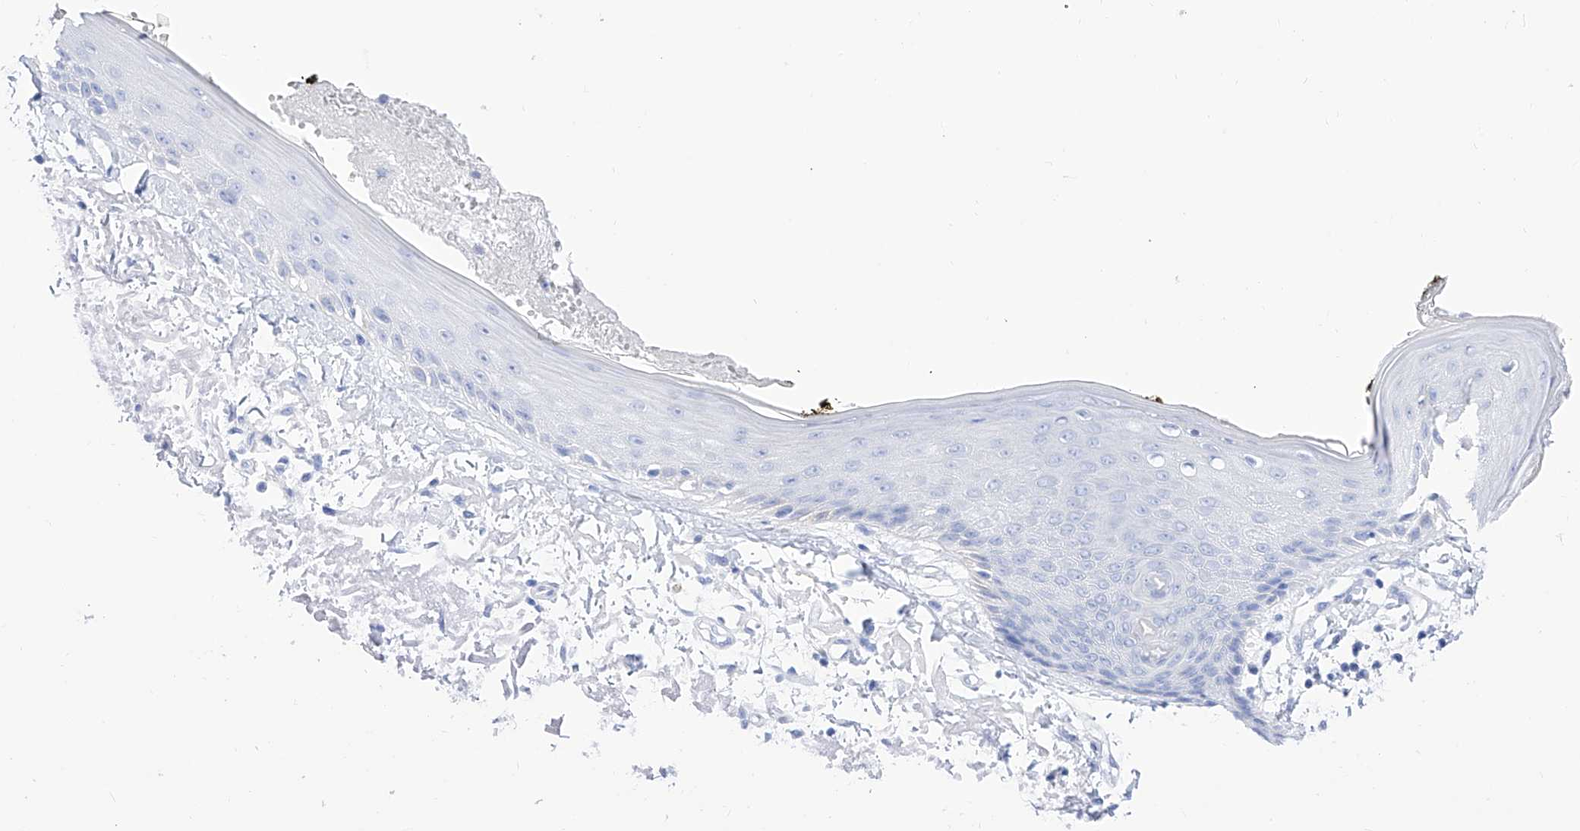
{"staining": {"intensity": "negative", "quantity": "none", "location": "none"}, "tissue": "skin", "cell_type": "Fibroblasts", "image_type": "normal", "snomed": [{"axis": "morphology", "description": "Normal tissue, NOS"}, {"axis": "topography", "description": "Skin"}, {"axis": "topography", "description": "Skeletal muscle"}], "caption": "Immunohistochemical staining of benign skin exhibits no significant expression in fibroblasts.", "gene": "TRPC7", "patient": {"sex": "male", "age": 83}}